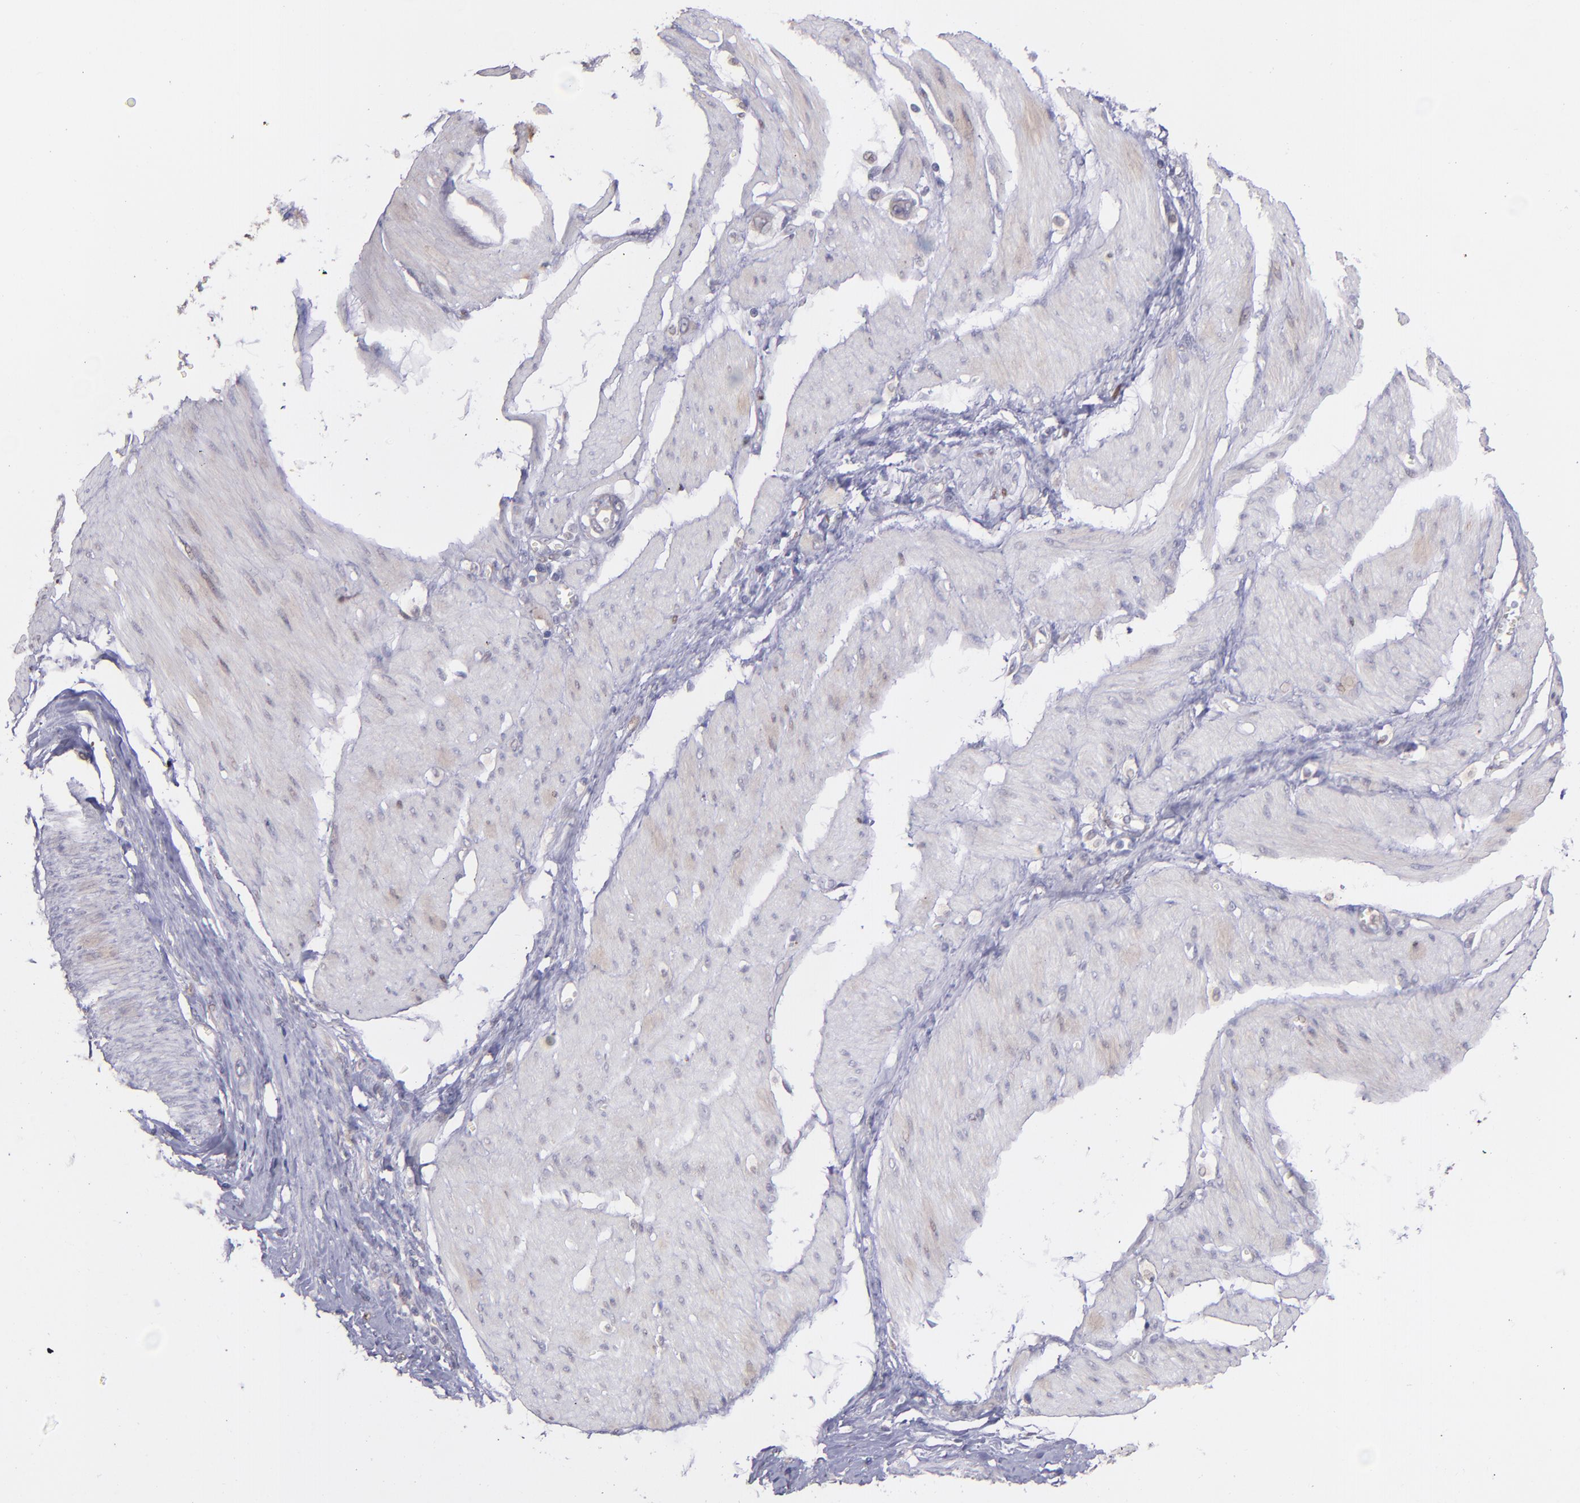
{"staining": {"intensity": "weak", "quantity": "<25%", "location": "cytoplasmic/membranous"}, "tissue": "stomach cancer", "cell_type": "Tumor cells", "image_type": "cancer", "snomed": [{"axis": "morphology", "description": "Adenocarcinoma, NOS"}, {"axis": "topography", "description": "Stomach"}], "caption": "Stomach adenocarcinoma was stained to show a protein in brown. There is no significant staining in tumor cells. Nuclei are stained in blue.", "gene": "NUP62CL", "patient": {"sex": "male", "age": 78}}